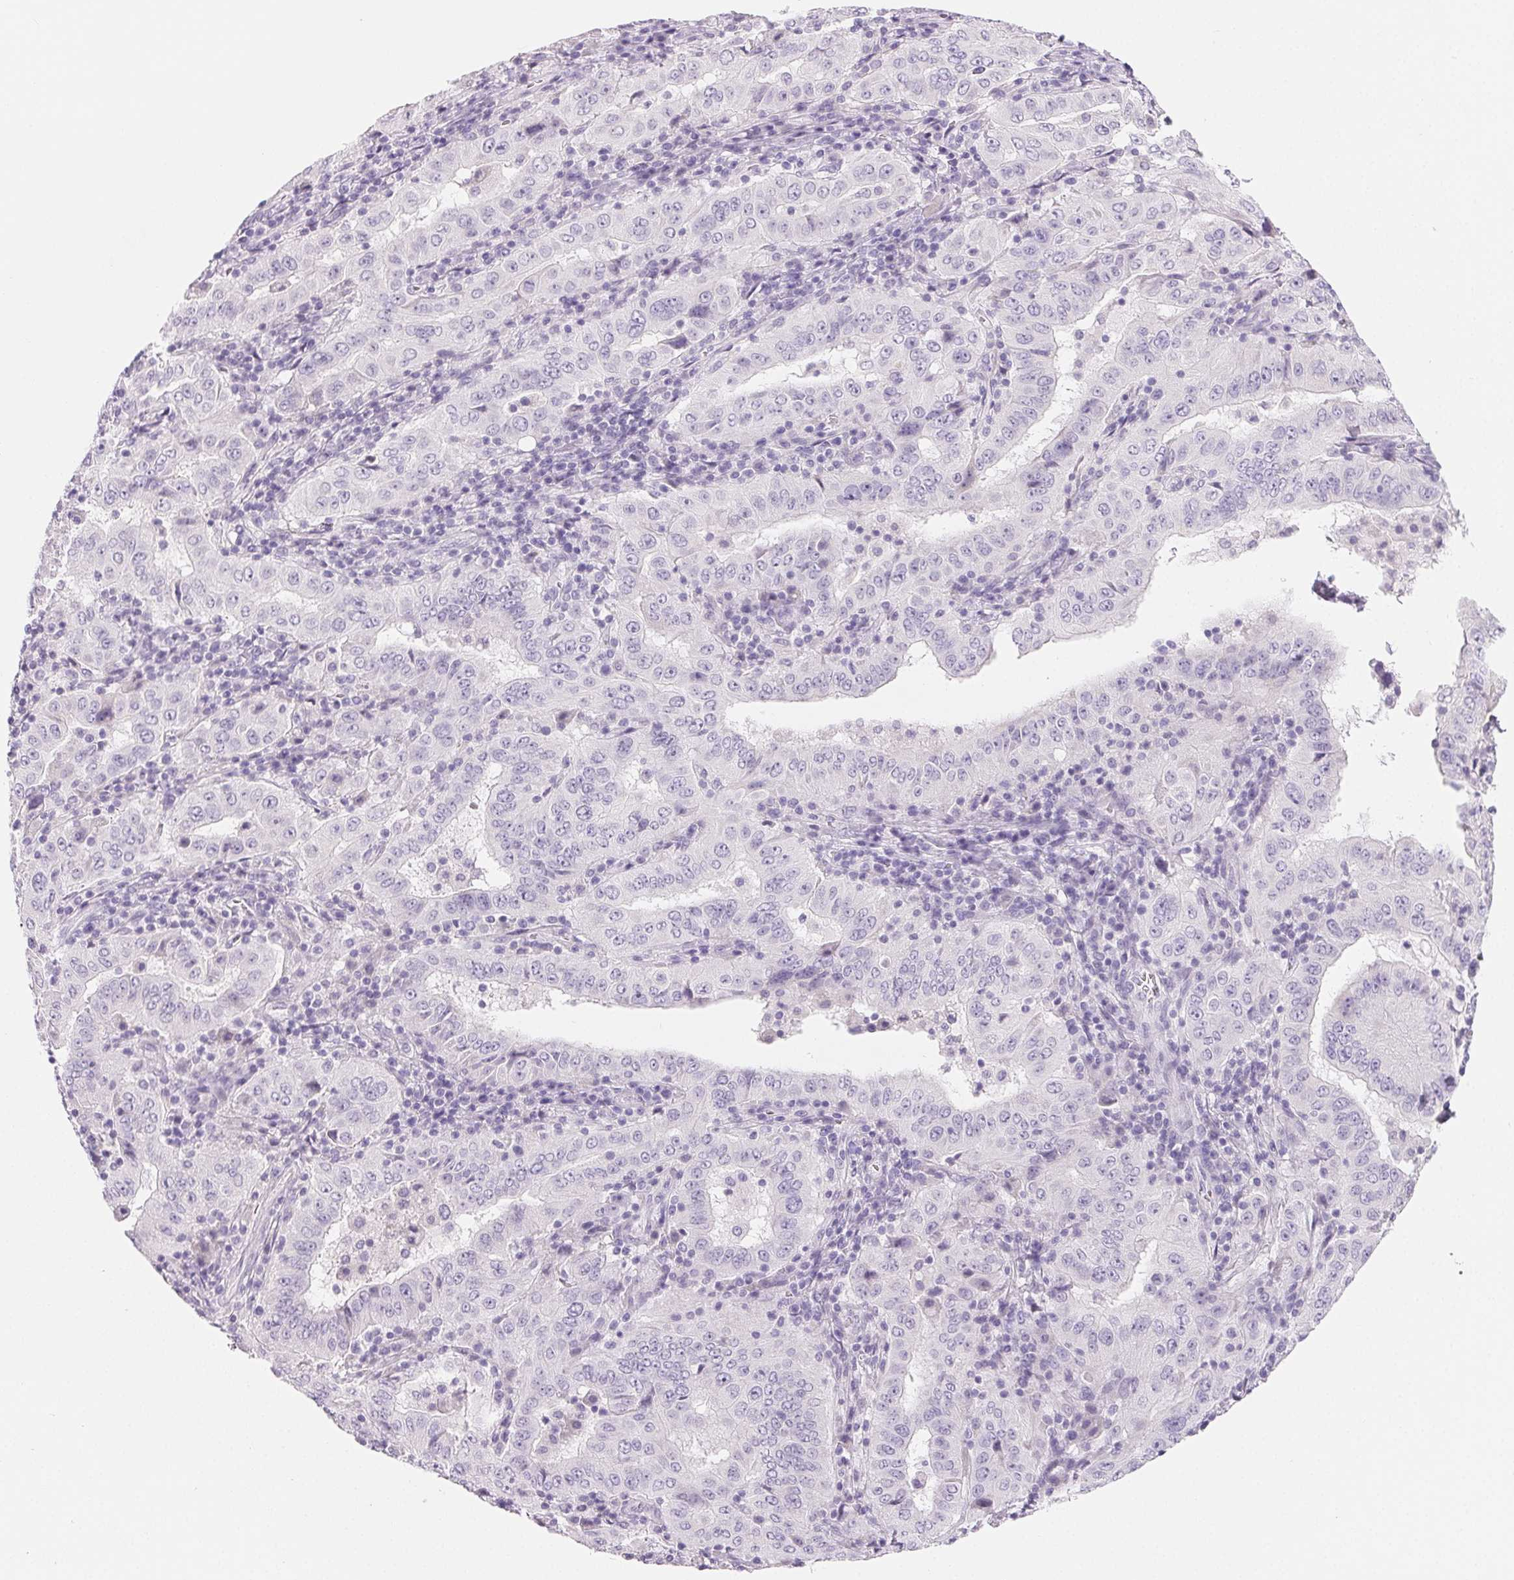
{"staining": {"intensity": "negative", "quantity": "none", "location": "none"}, "tissue": "pancreatic cancer", "cell_type": "Tumor cells", "image_type": "cancer", "snomed": [{"axis": "morphology", "description": "Adenocarcinoma, NOS"}, {"axis": "topography", "description": "Pancreas"}], "caption": "Immunohistochemistry (IHC) of pancreatic cancer (adenocarcinoma) shows no expression in tumor cells.", "gene": "SPACA5B", "patient": {"sex": "male", "age": 63}}